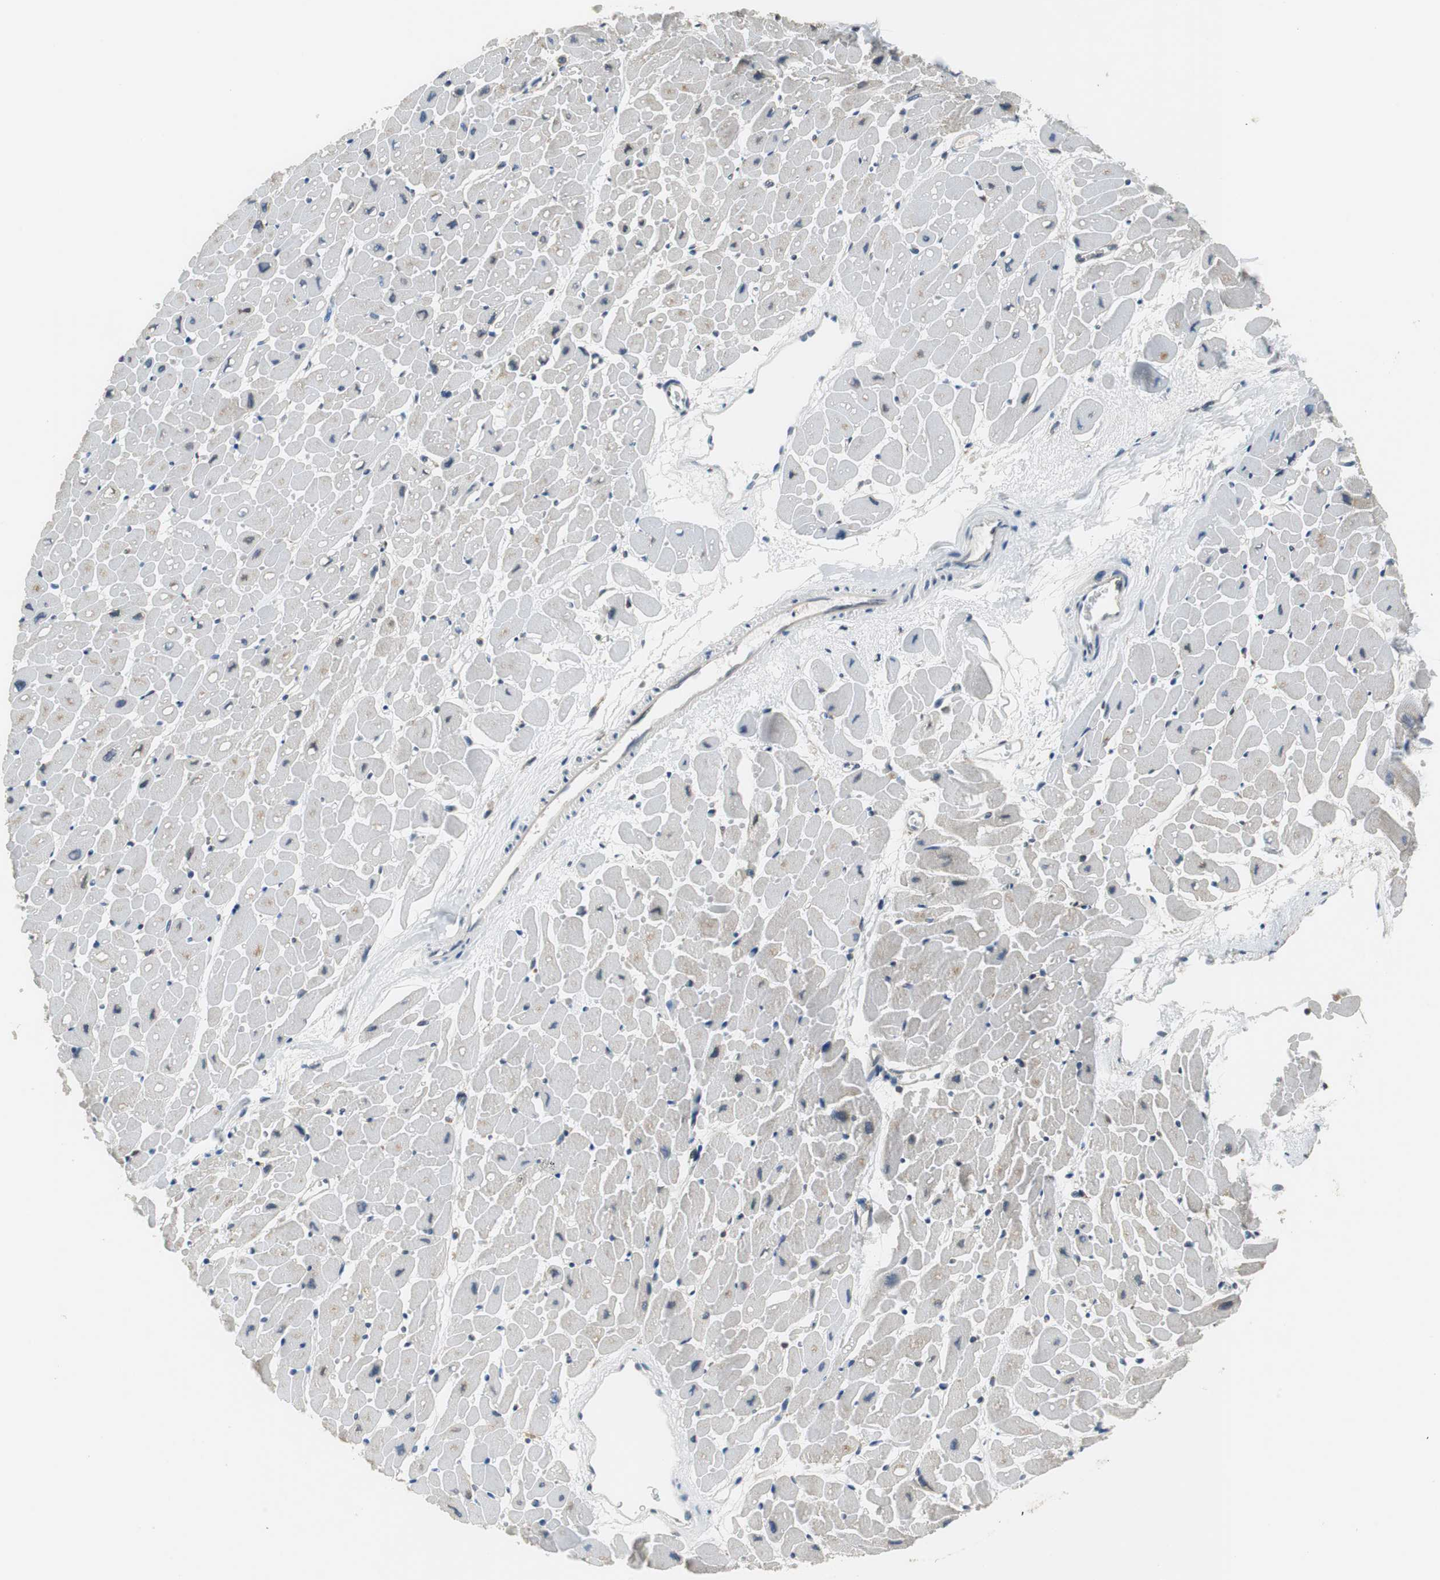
{"staining": {"intensity": "moderate", "quantity": "<25%", "location": "cytoplasmic/membranous"}, "tissue": "heart muscle", "cell_type": "Cardiomyocytes", "image_type": "normal", "snomed": [{"axis": "morphology", "description": "Normal tissue, NOS"}, {"axis": "topography", "description": "Heart"}], "caption": "Heart muscle was stained to show a protein in brown. There is low levels of moderate cytoplasmic/membranous staining in approximately <25% of cardiomyocytes.", "gene": "CNOT3", "patient": {"sex": "male", "age": 45}}